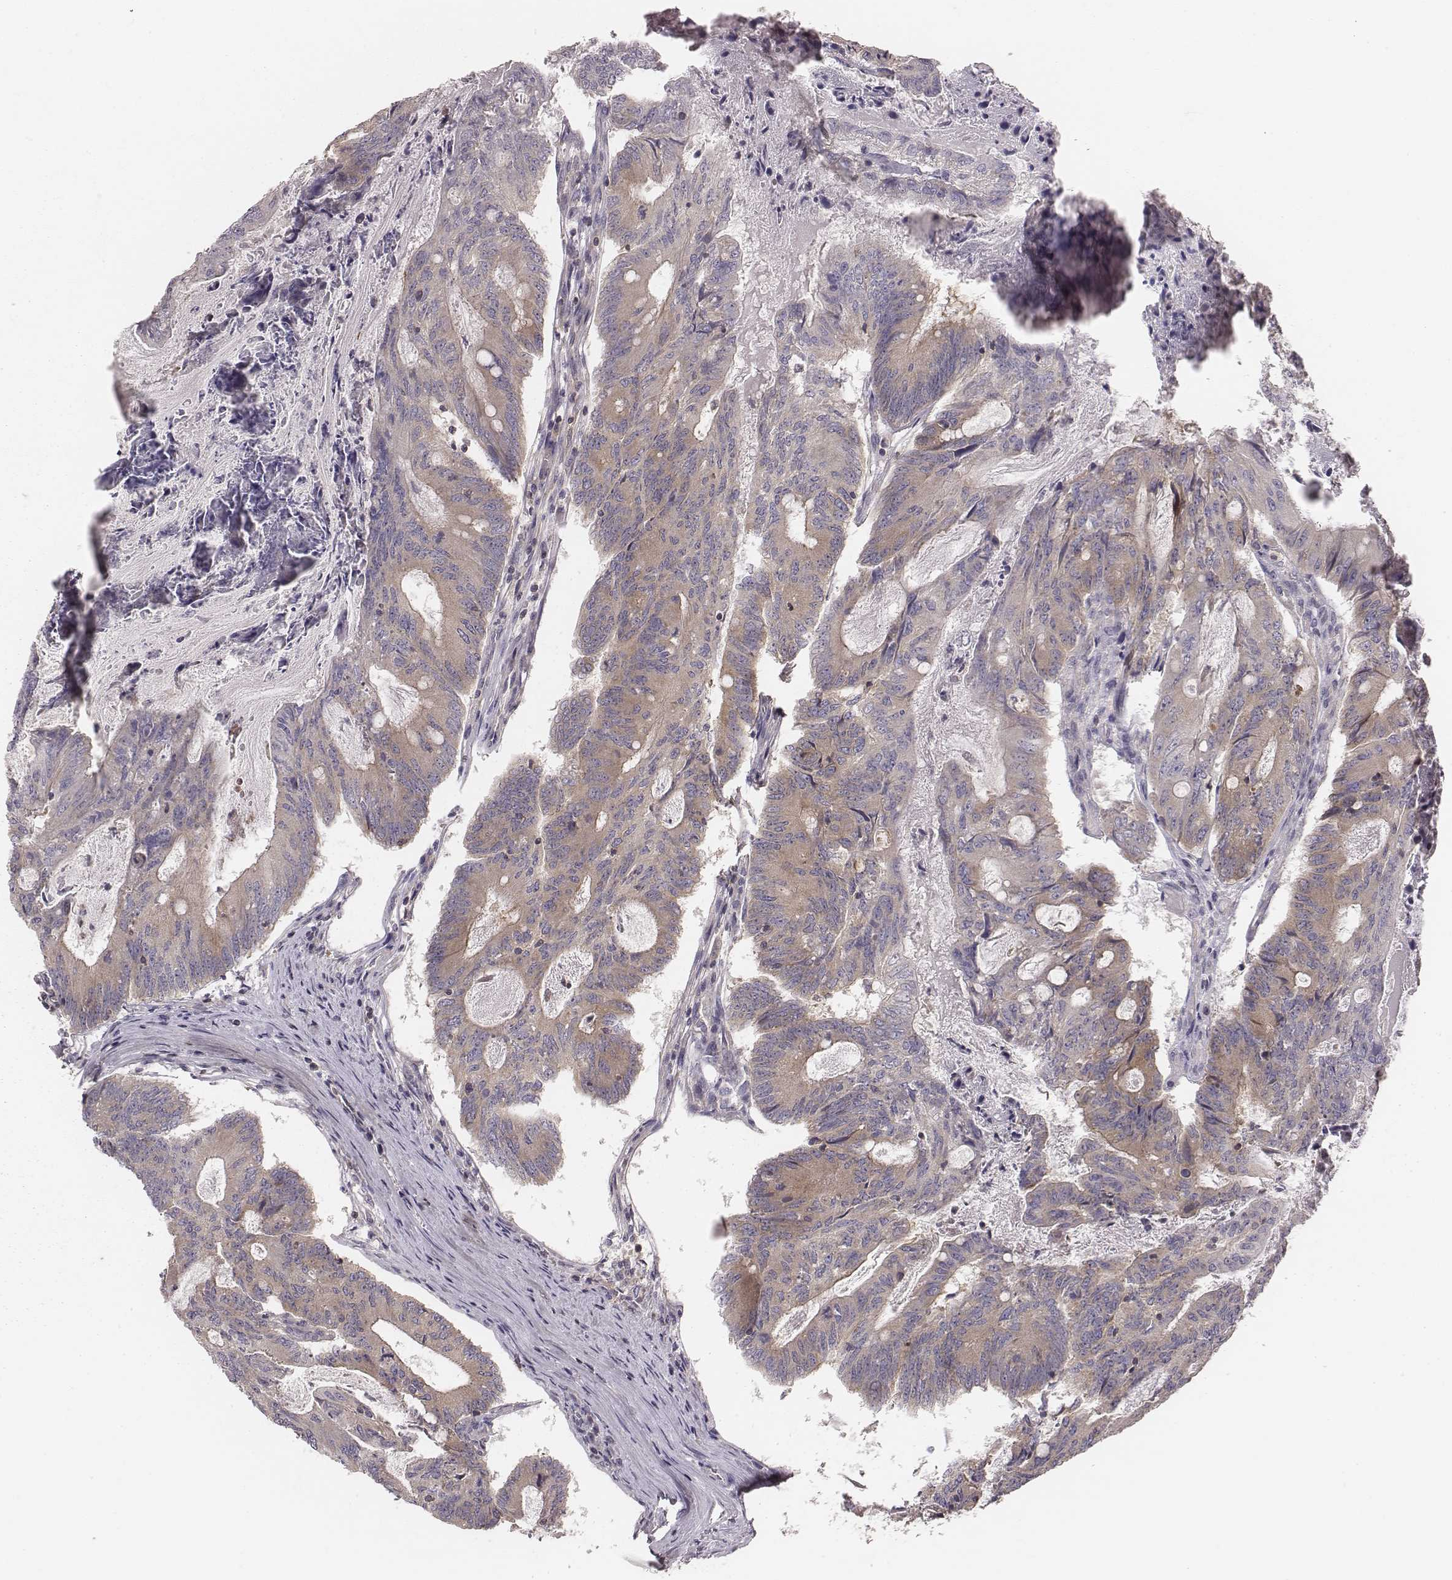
{"staining": {"intensity": "weak", "quantity": "<25%", "location": "cytoplasmic/membranous"}, "tissue": "colorectal cancer", "cell_type": "Tumor cells", "image_type": "cancer", "snomed": [{"axis": "morphology", "description": "Adenocarcinoma, NOS"}, {"axis": "topography", "description": "Colon"}], "caption": "IHC histopathology image of human colorectal adenocarcinoma stained for a protein (brown), which exhibits no expression in tumor cells. The staining is performed using DAB (3,3'-diaminobenzidine) brown chromogen with nuclei counter-stained in using hematoxylin.", "gene": "CAD", "patient": {"sex": "female", "age": 70}}